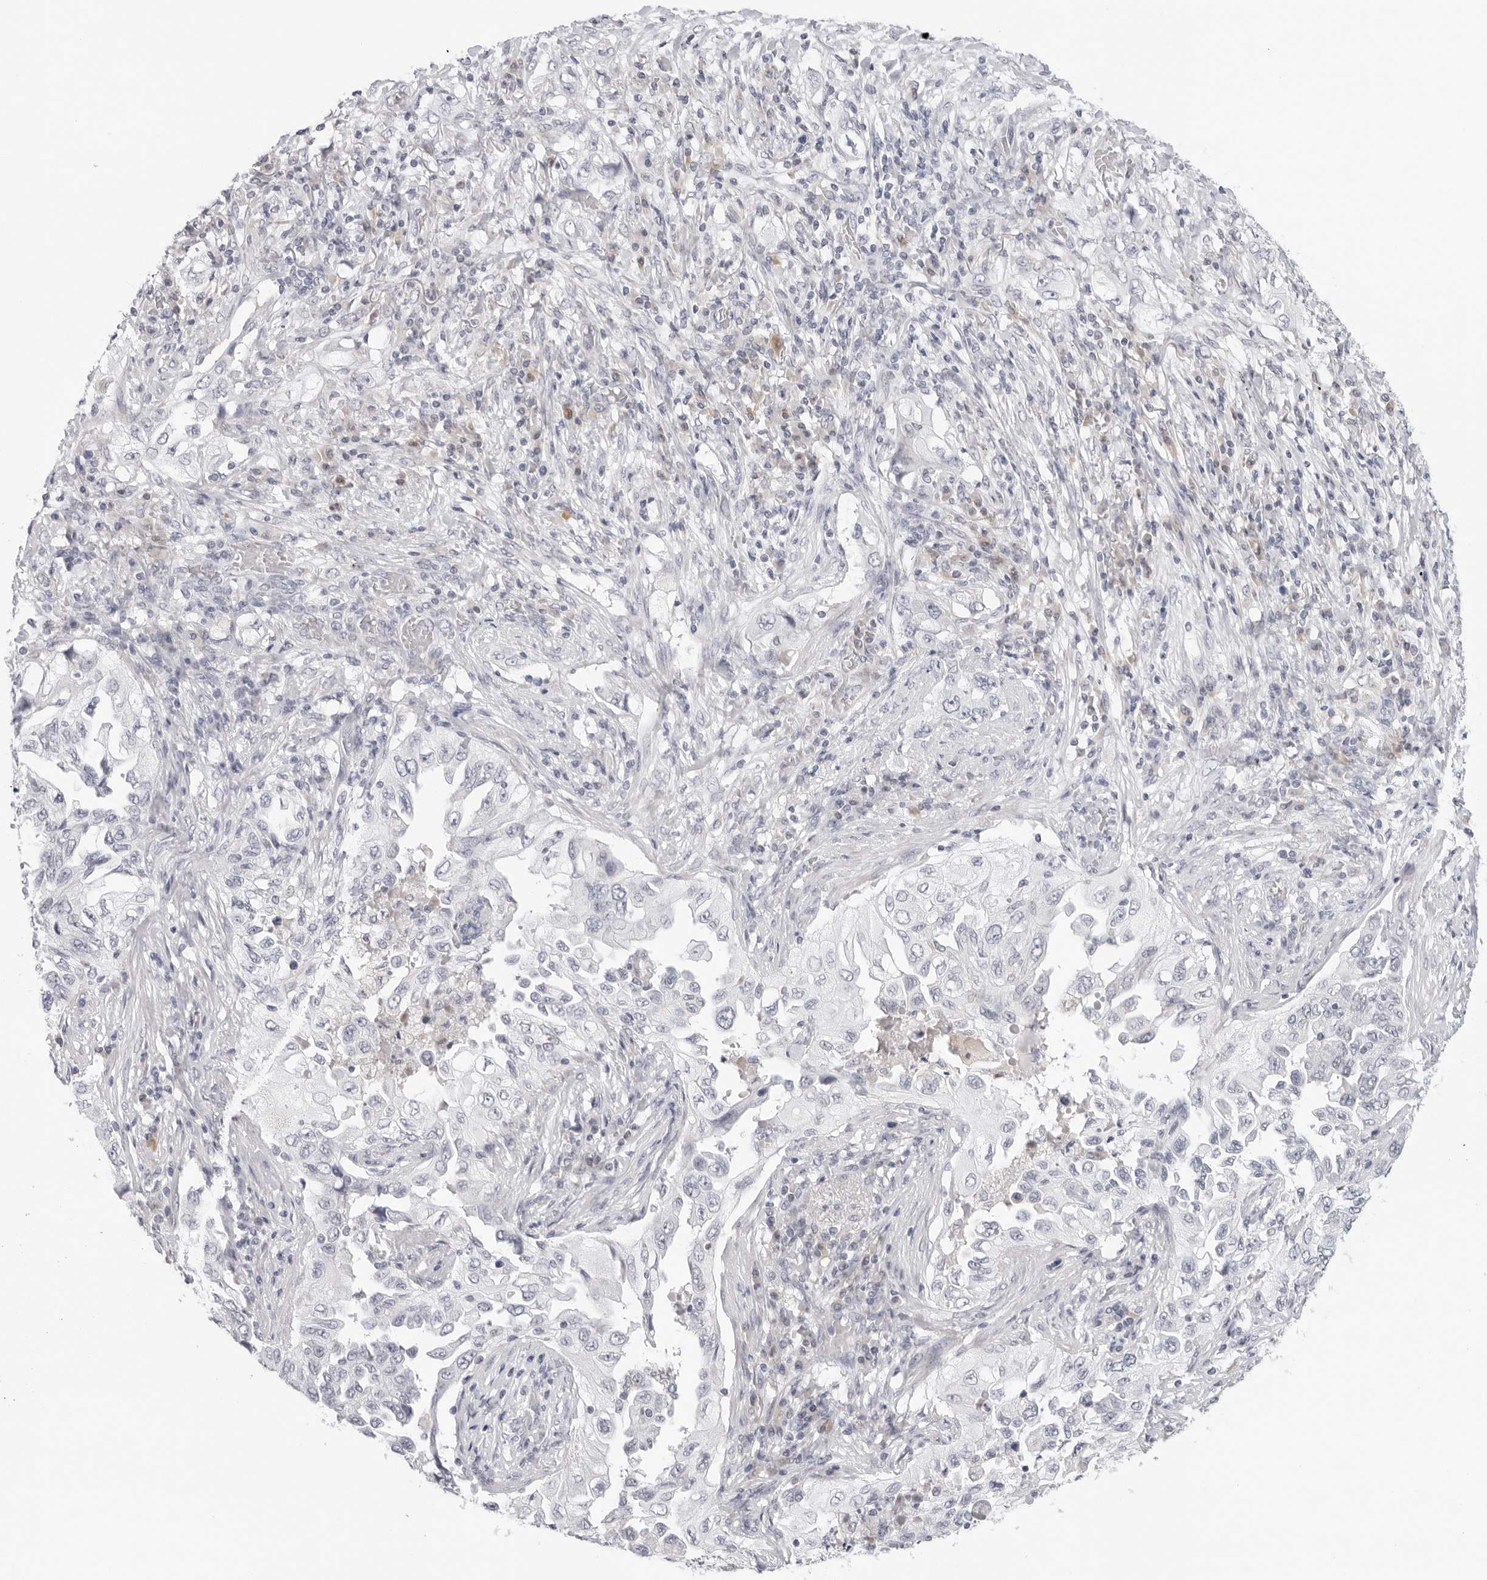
{"staining": {"intensity": "negative", "quantity": "none", "location": "none"}, "tissue": "lung cancer", "cell_type": "Tumor cells", "image_type": "cancer", "snomed": [{"axis": "morphology", "description": "Adenocarcinoma, NOS"}, {"axis": "topography", "description": "Lung"}], "caption": "There is no significant expression in tumor cells of lung cancer.", "gene": "EDN2", "patient": {"sex": "female", "age": 51}}